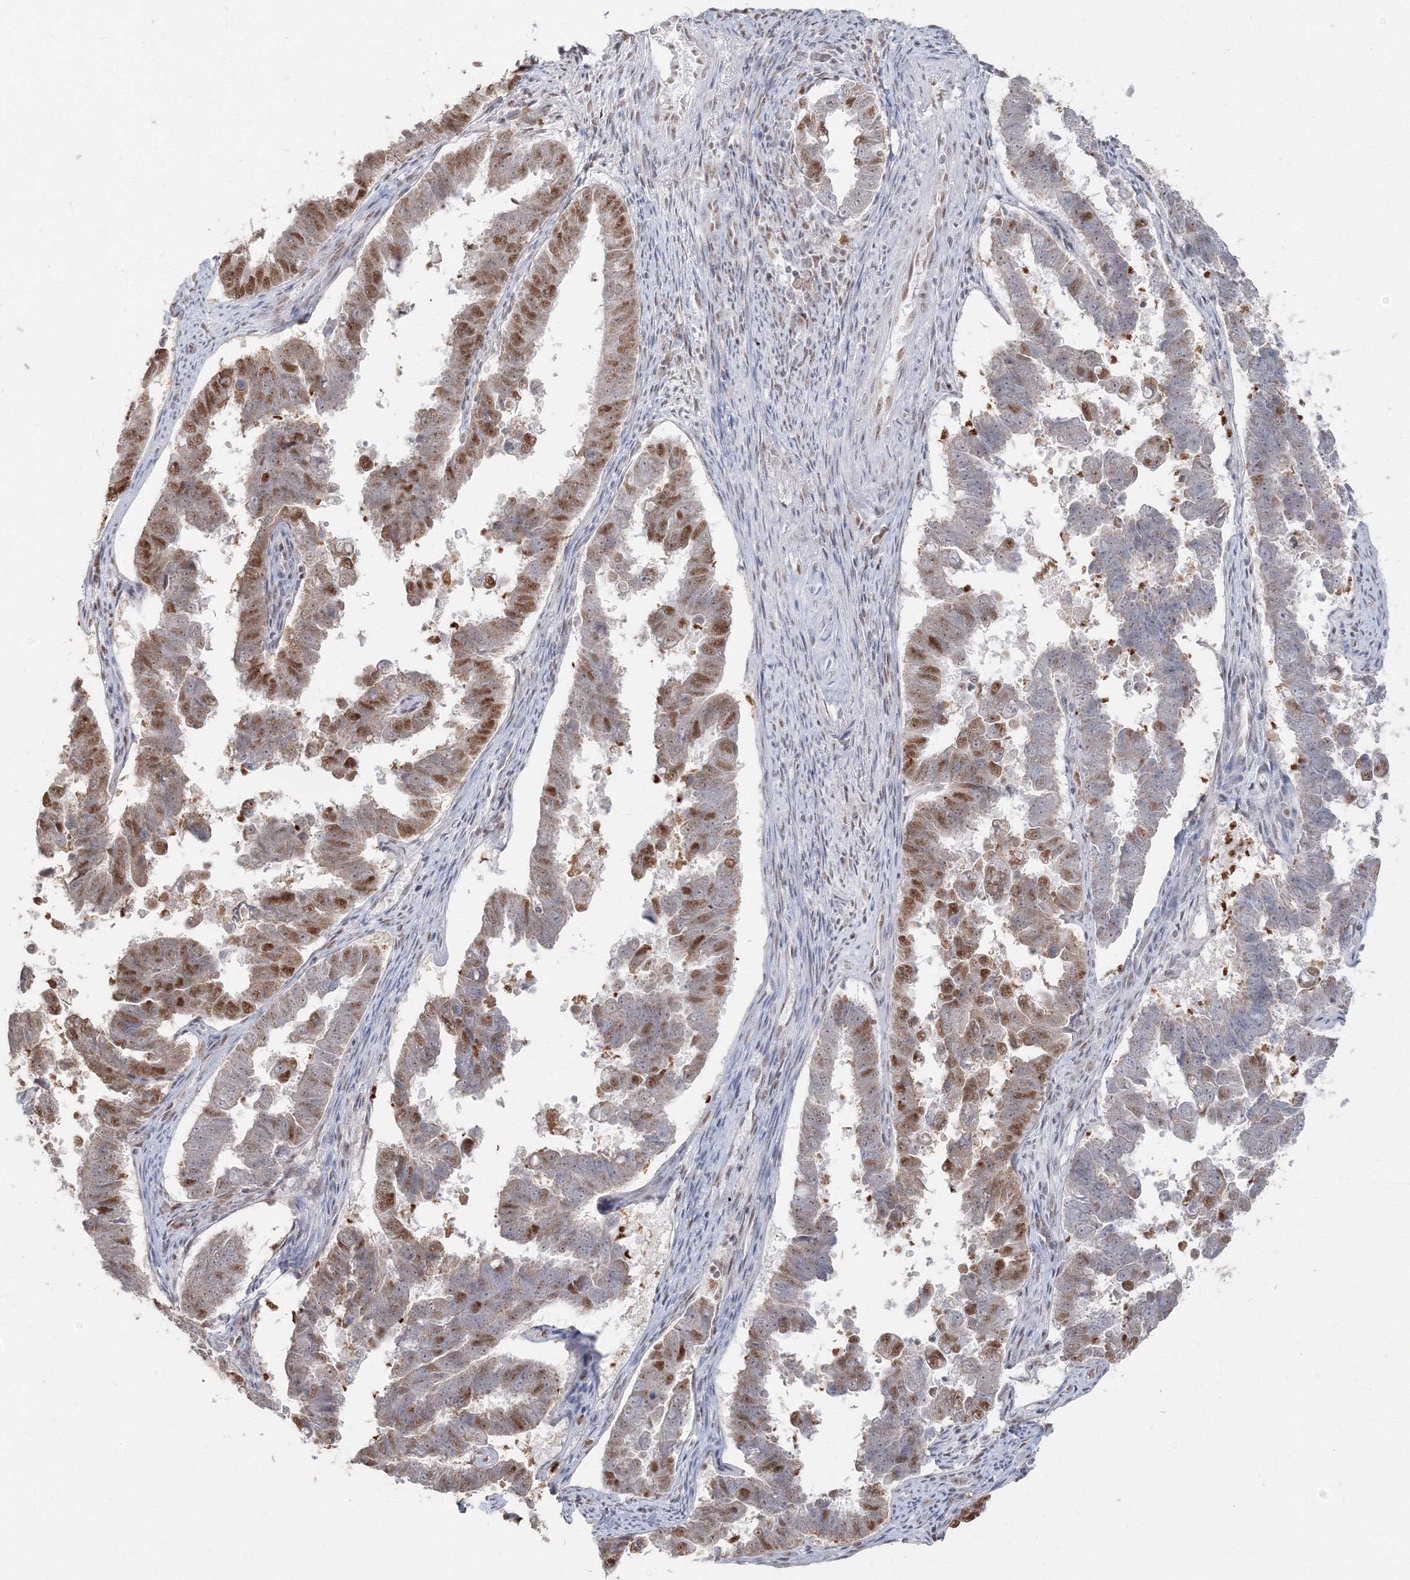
{"staining": {"intensity": "moderate", "quantity": ">75%", "location": "nuclear"}, "tissue": "endometrial cancer", "cell_type": "Tumor cells", "image_type": "cancer", "snomed": [{"axis": "morphology", "description": "Adenocarcinoma, NOS"}, {"axis": "topography", "description": "Endometrium"}], "caption": "Immunohistochemistry (DAB (3,3'-diaminobenzidine)) staining of adenocarcinoma (endometrial) reveals moderate nuclear protein positivity in about >75% of tumor cells.", "gene": "PPP4R2", "patient": {"sex": "female", "age": 75}}